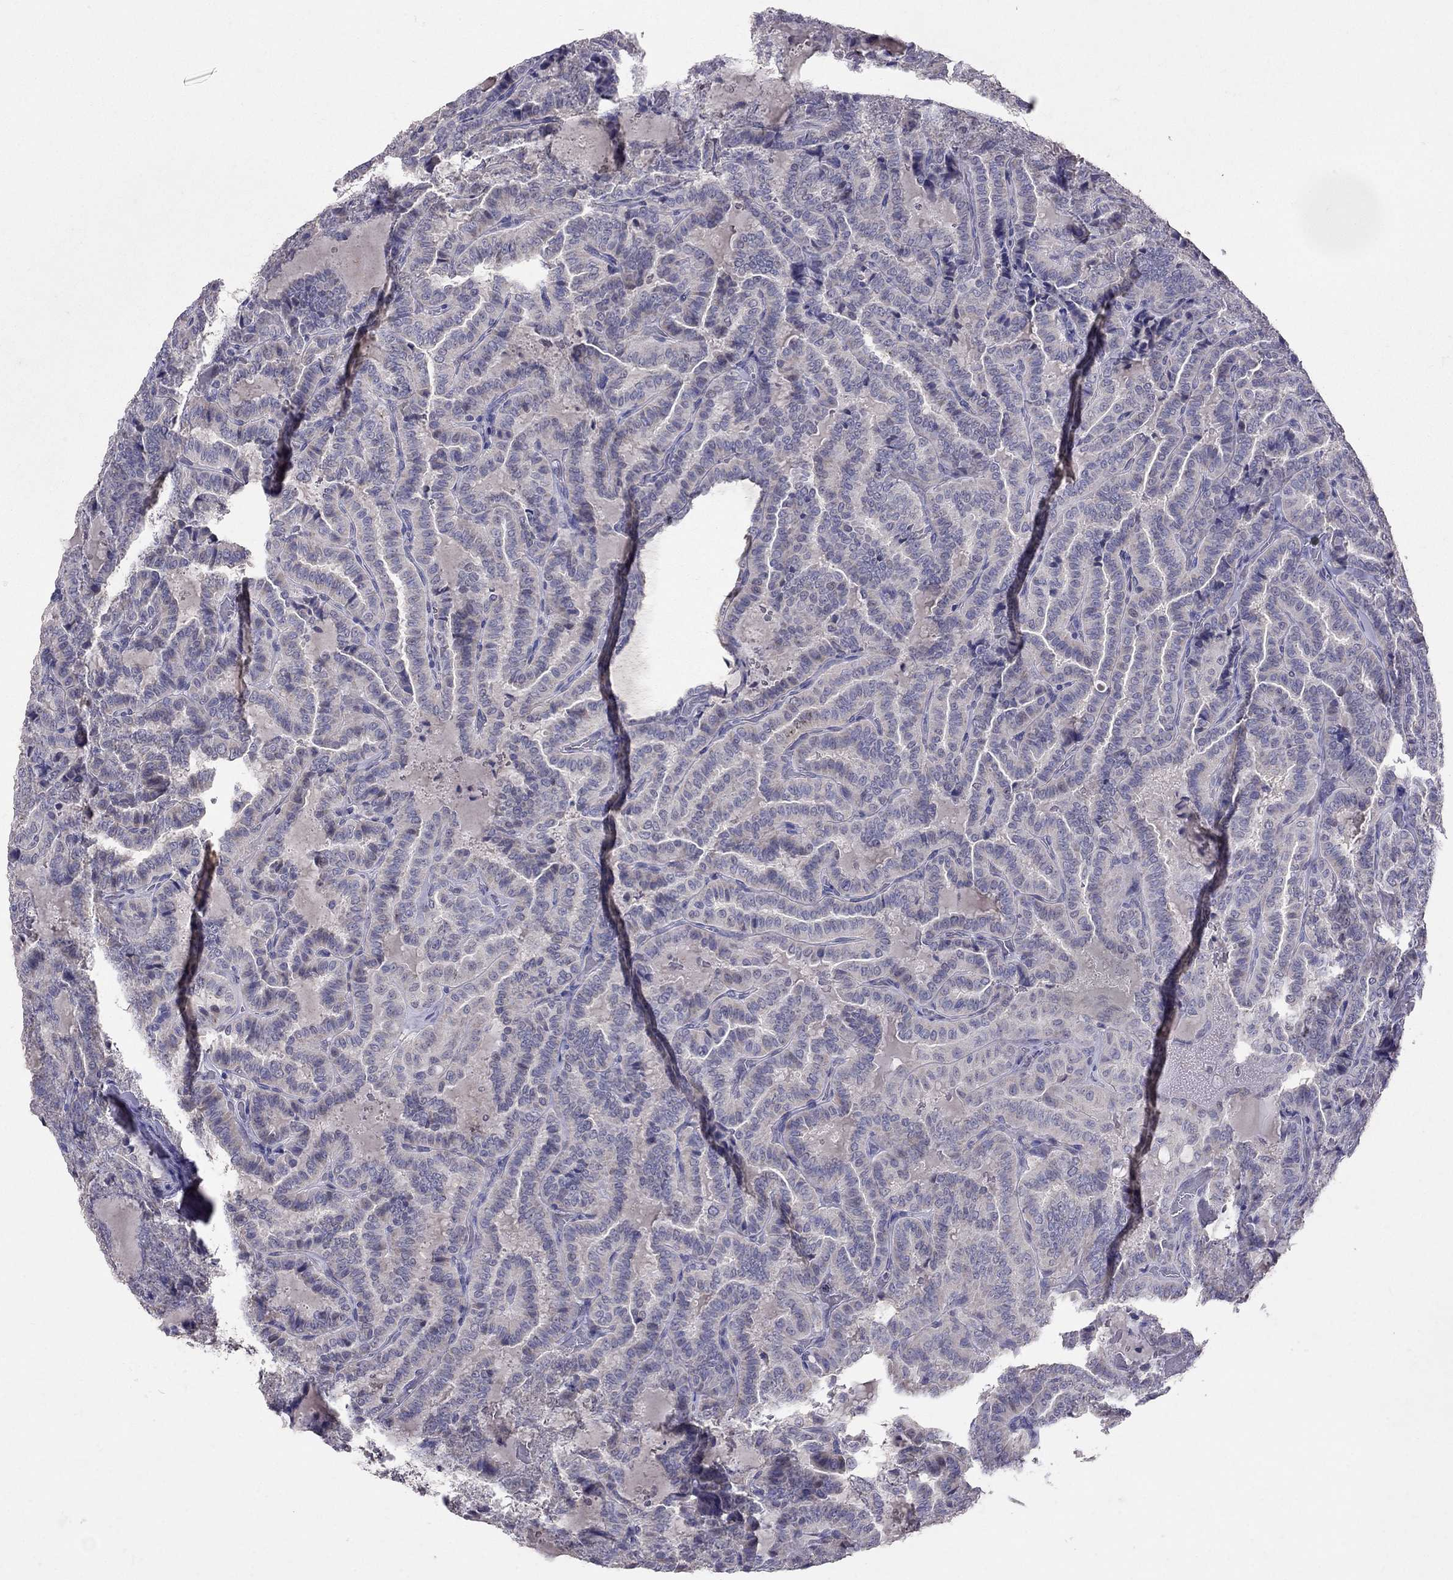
{"staining": {"intensity": "negative", "quantity": "none", "location": "none"}, "tissue": "thyroid cancer", "cell_type": "Tumor cells", "image_type": "cancer", "snomed": [{"axis": "morphology", "description": "Papillary adenocarcinoma, NOS"}, {"axis": "topography", "description": "Thyroid gland"}], "caption": "Image shows no significant protein positivity in tumor cells of papillary adenocarcinoma (thyroid).", "gene": "FST", "patient": {"sex": "female", "age": 39}}